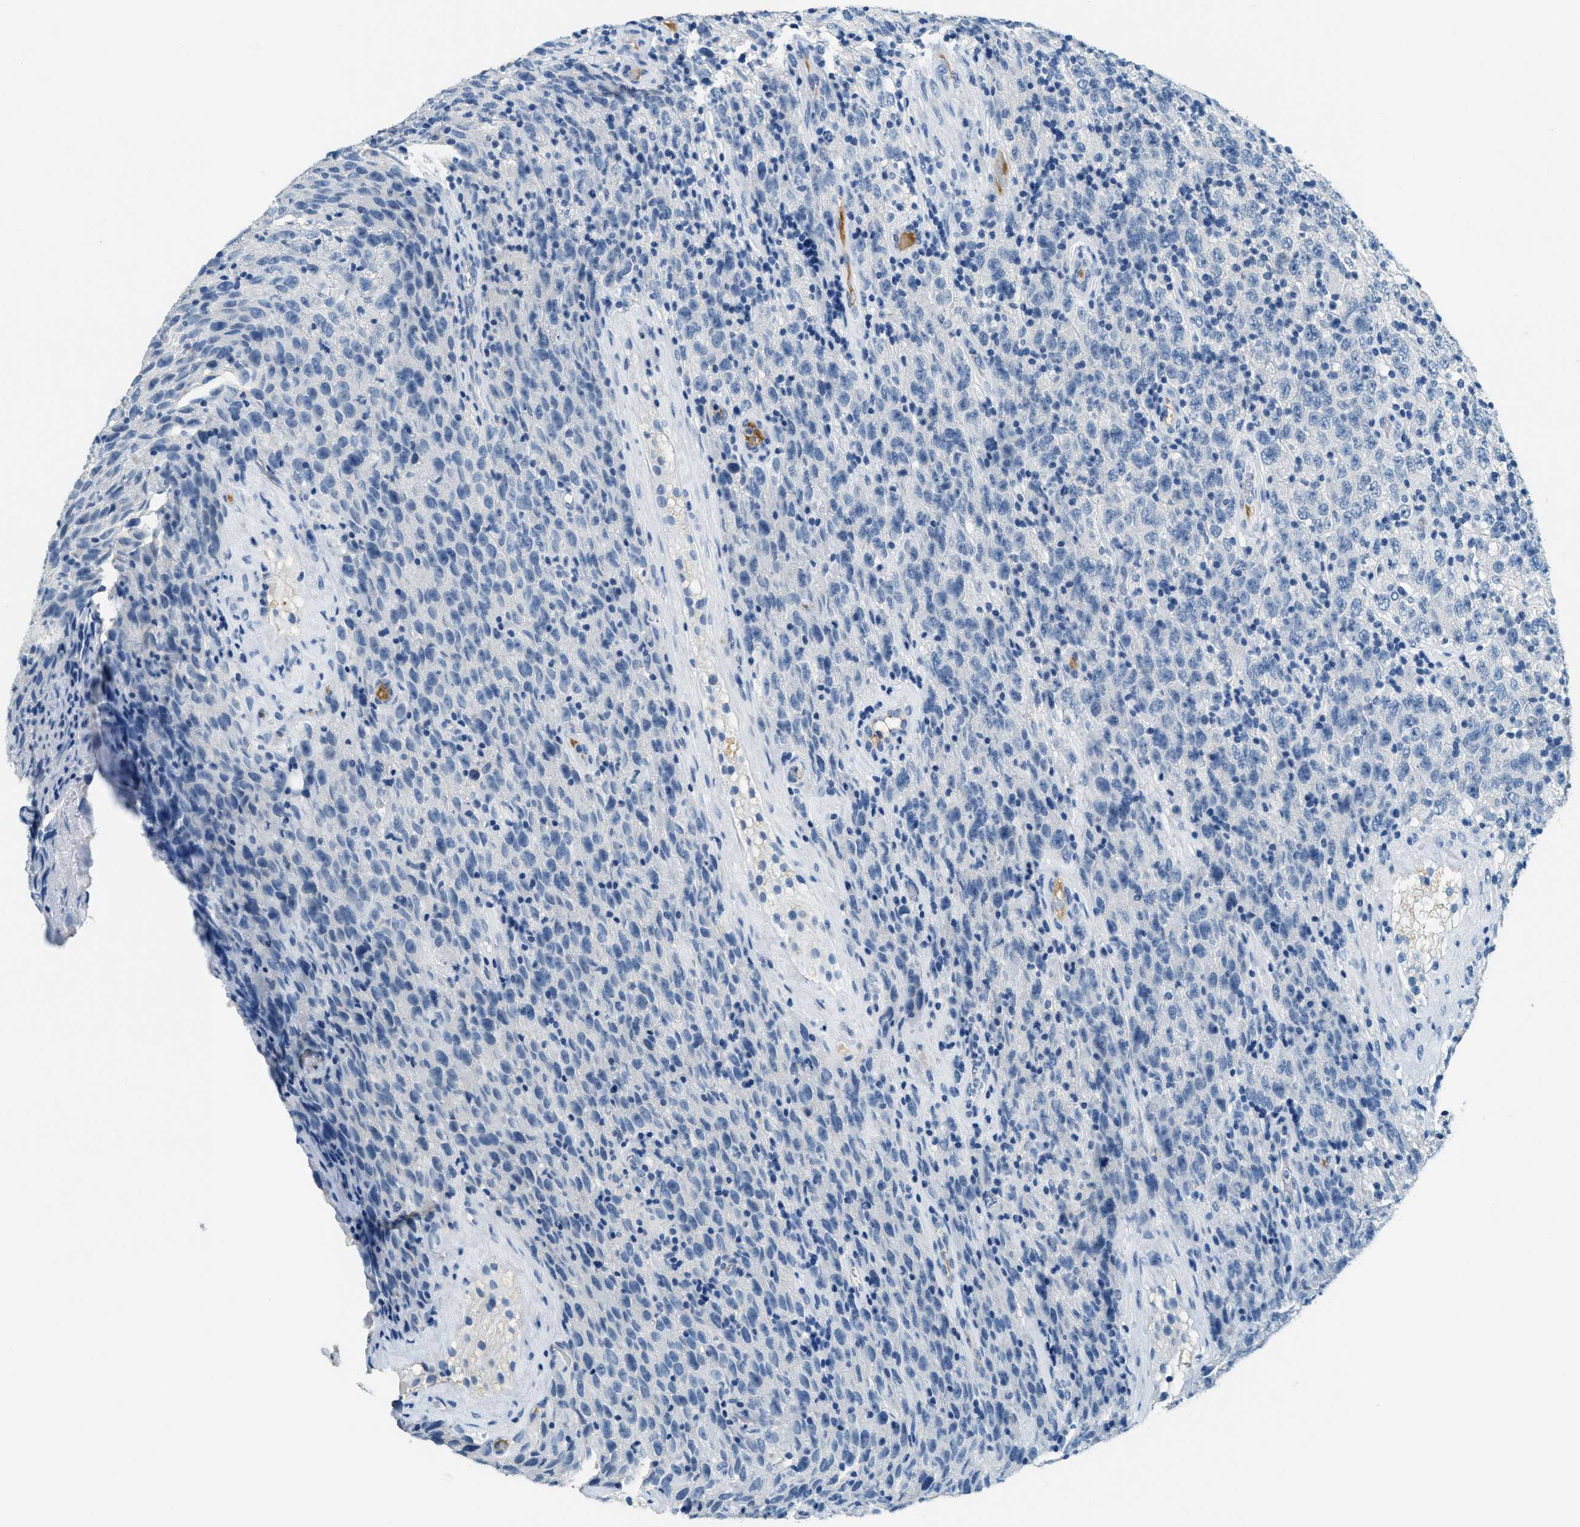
{"staining": {"intensity": "negative", "quantity": "none", "location": "none"}, "tissue": "testis cancer", "cell_type": "Tumor cells", "image_type": "cancer", "snomed": [{"axis": "morphology", "description": "Seminoma, NOS"}, {"axis": "topography", "description": "Testis"}], "caption": "This micrograph is of testis cancer (seminoma) stained with immunohistochemistry to label a protein in brown with the nuclei are counter-stained blue. There is no staining in tumor cells. (DAB (3,3'-diaminobenzidine) immunohistochemistry (IHC), high magnification).", "gene": "A2M", "patient": {"sex": "male", "age": 52}}